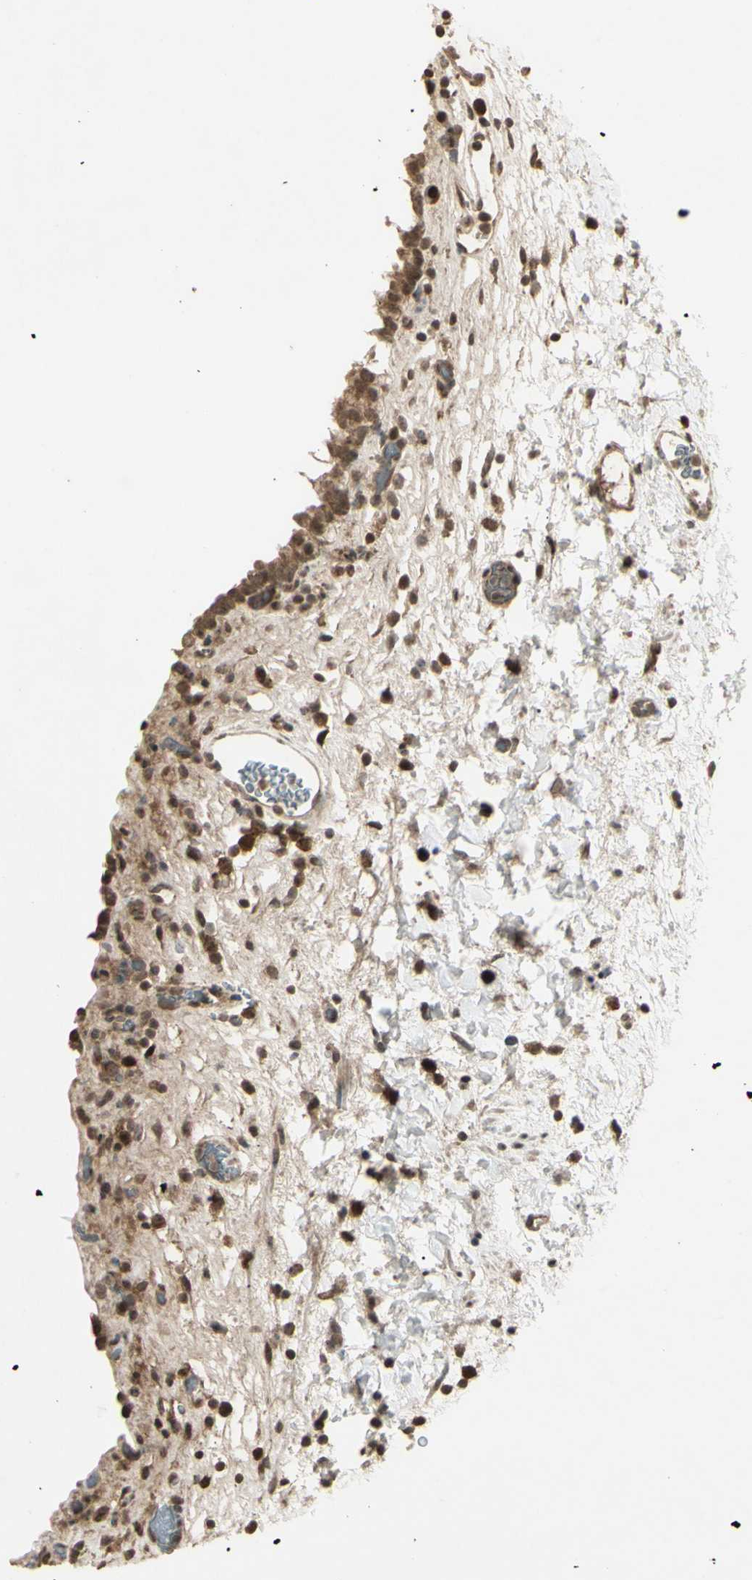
{"staining": {"intensity": "moderate", "quantity": ">75%", "location": "cytoplasmic/membranous"}, "tissue": "urinary bladder", "cell_type": "Urothelial cells", "image_type": "normal", "snomed": [{"axis": "morphology", "description": "Normal tissue, NOS"}, {"axis": "topography", "description": "Urinary bladder"}], "caption": "The image displays staining of benign urinary bladder, revealing moderate cytoplasmic/membranous protein staining (brown color) within urothelial cells.", "gene": "BLNK", "patient": {"sex": "female", "age": 64}}